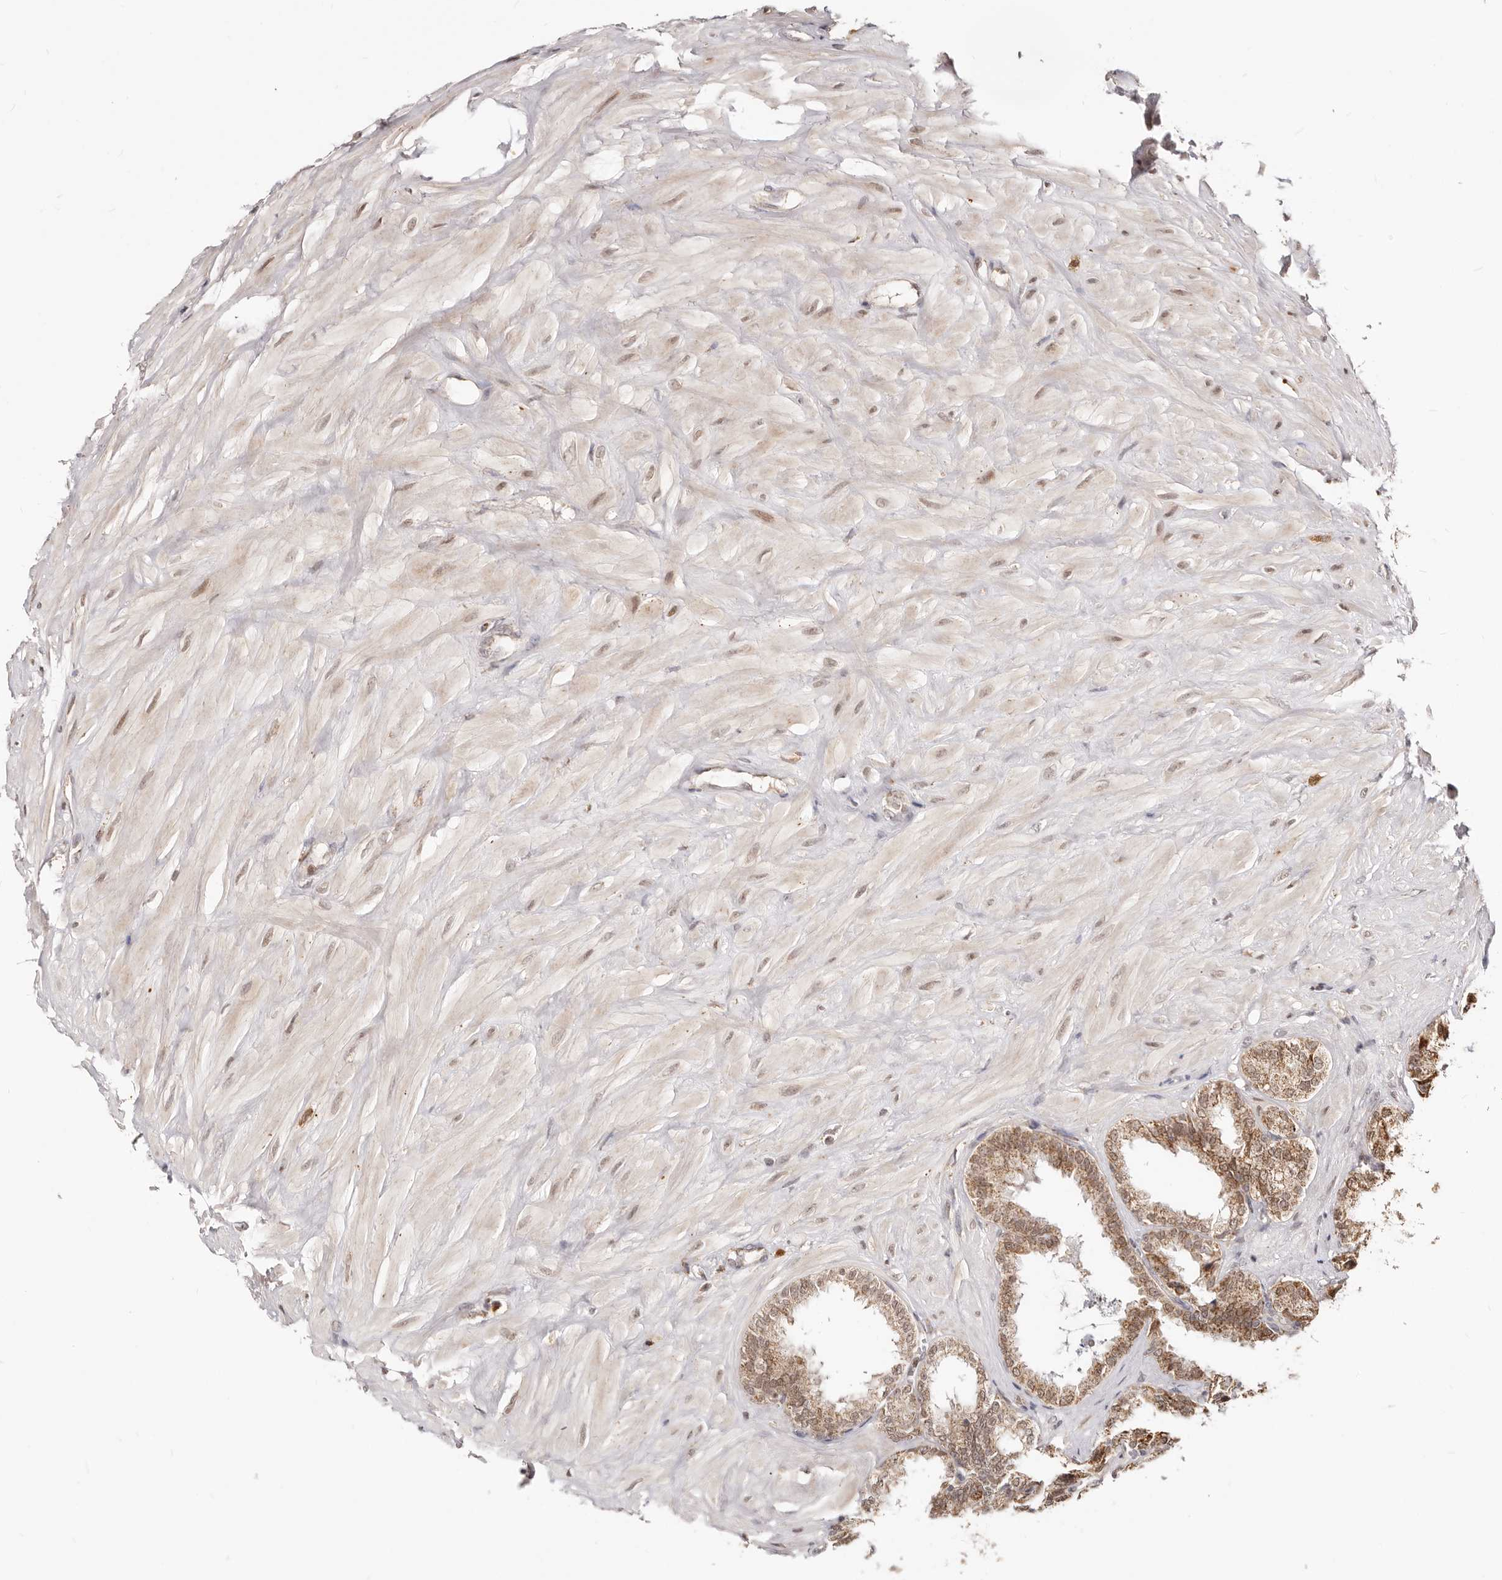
{"staining": {"intensity": "moderate", "quantity": ">75%", "location": "cytoplasmic/membranous,nuclear"}, "tissue": "seminal vesicle", "cell_type": "Glandular cells", "image_type": "normal", "snomed": [{"axis": "morphology", "description": "Normal tissue, NOS"}, {"axis": "topography", "description": "Seminal veicle"}], "caption": "IHC staining of unremarkable seminal vesicle, which displays medium levels of moderate cytoplasmic/membranous,nuclear expression in approximately >75% of glandular cells indicating moderate cytoplasmic/membranous,nuclear protein expression. The staining was performed using DAB (3,3'-diaminobenzidine) (brown) for protein detection and nuclei were counterstained in hematoxylin (blue).", "gene": "SEC14L1", "patient": {"sex": "male", "age": 64}}